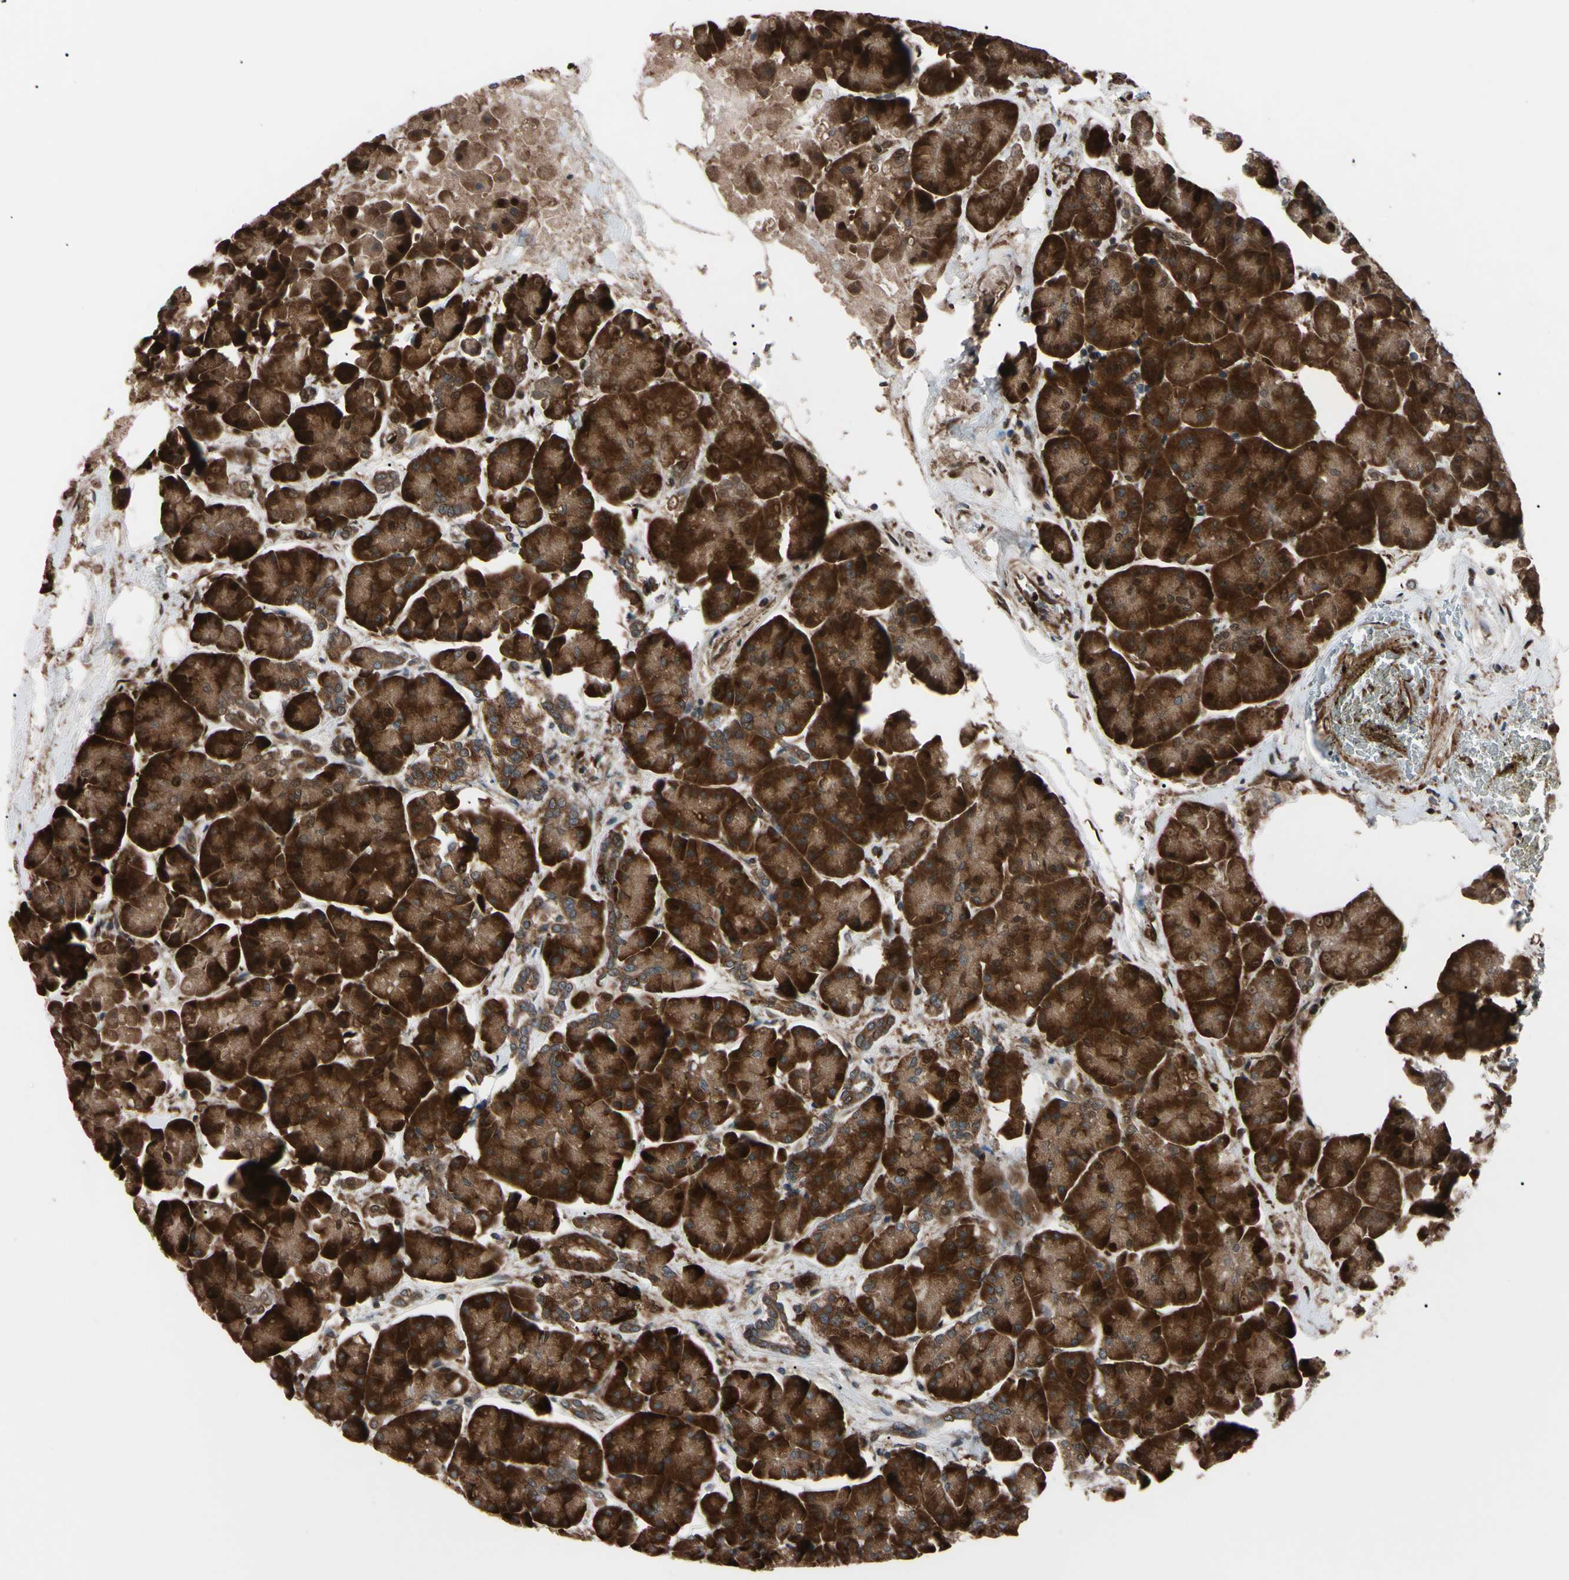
{"staining": {"intensity": "strong", "quantity": ">75%", "location": "cytoplasmic/membranous"}, "tissue": "pancreas", "cell_type": "Exocrine glandular cells", "image_type": "normal", "snomed": [{"axis": "morphology", "description": "Normal tissue, NOS"}, {"axis": "topography", "description": "Pancreas"}], "caption": "Strong cytoplasmic/membranous expression for a protein is present in approximately >75% of exocrine glandular cells of unremarkable pancreas using immunohistochemistry.", "gene": "GUCY1B1", "patient": {"sex": "female", "age": 70}}